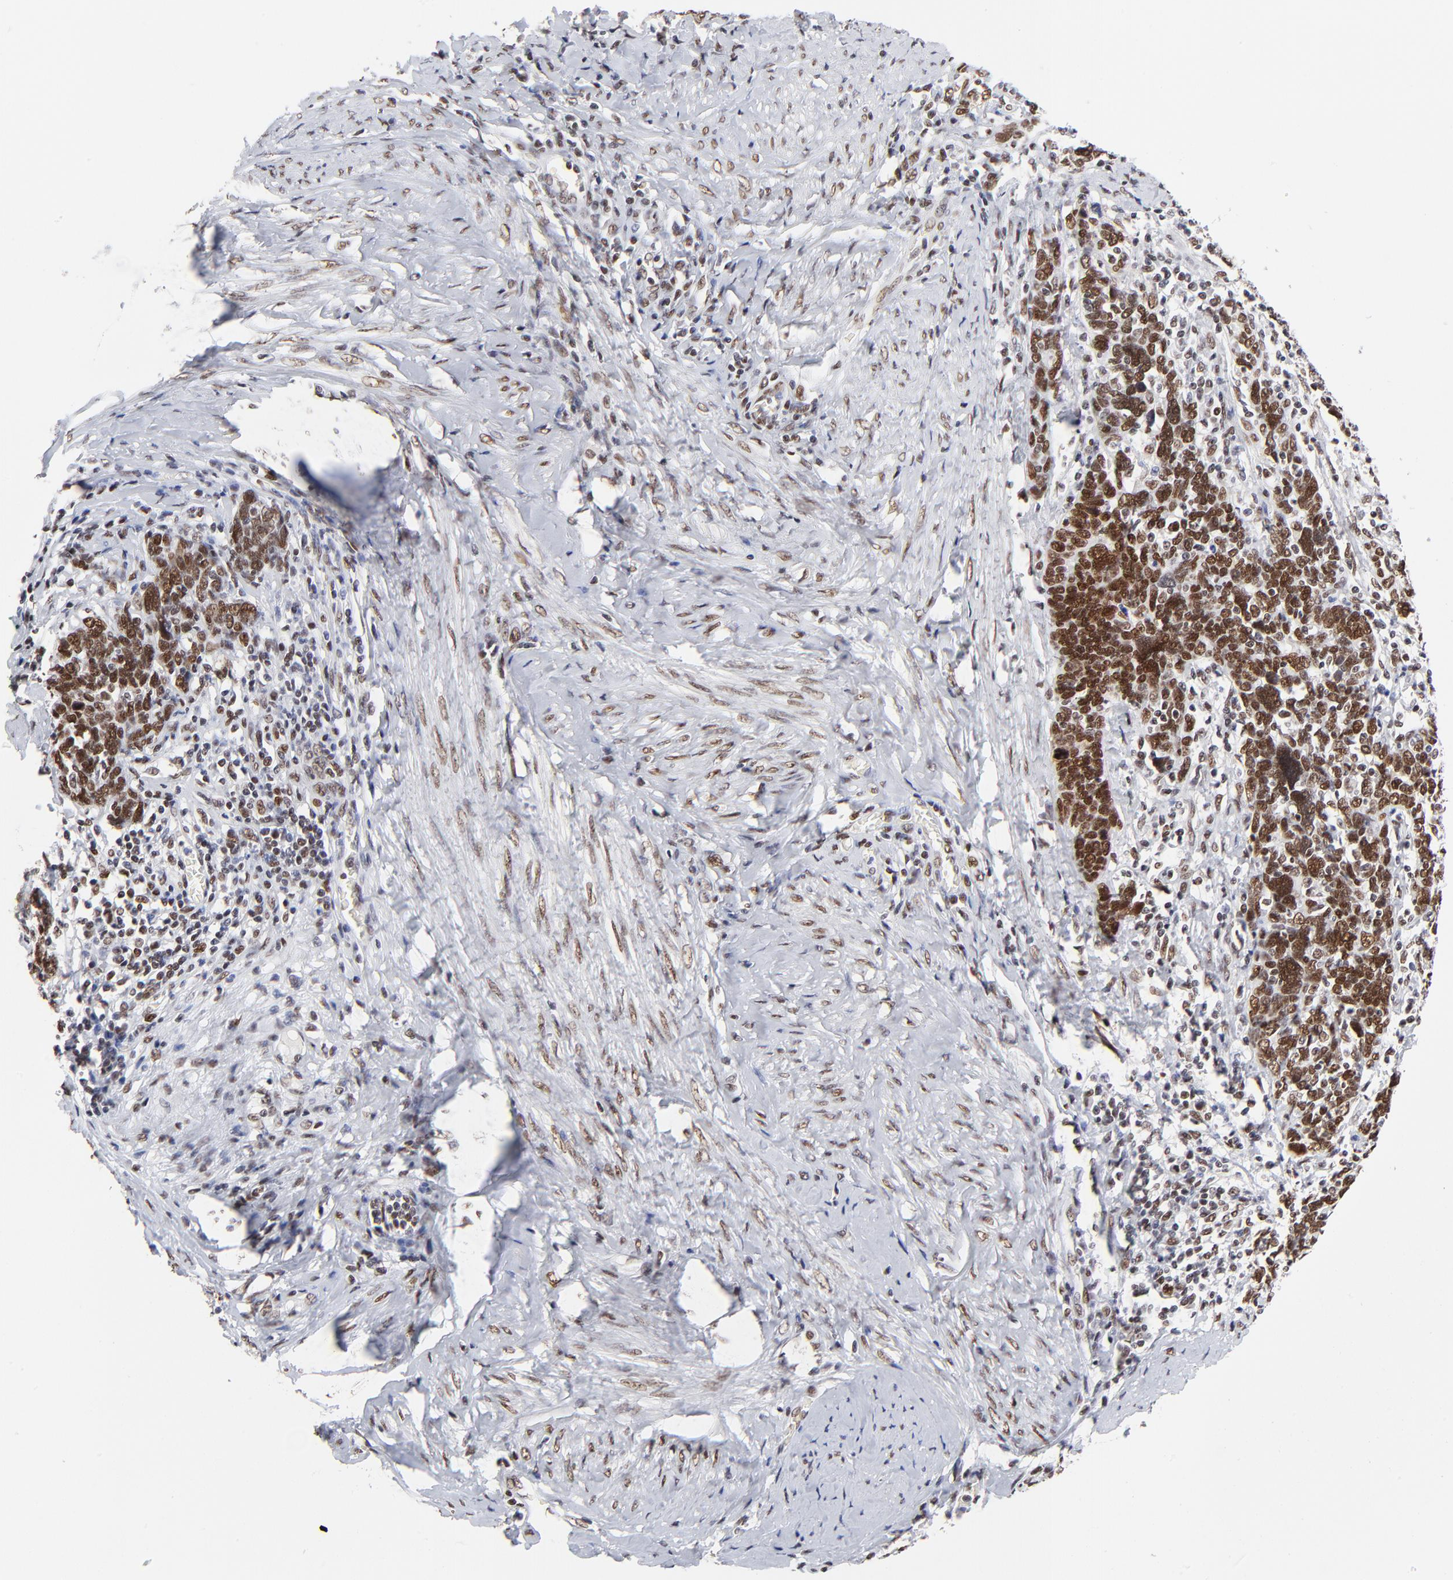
{"staining": {"intensity": "strong", "quantity": ">75%", "location": "nuclear"}, "tissue": "cervical cancer", "cell_type": "Tumor cells", "image_type": "cancer", "snomed": [{"axis": "morphology", "description": "Squamous cell carcinoma, NOS"}, {"axis": "topography", "description": "Cervix"}], "caption": "Tumor cells reveal high levels of strong nuclear positivity in approximately >75% of cells in human cervical cancer (squamous cell carcinoma). Ihc stains the protein of interest in brown and the nuclei are stained blue.", "gene": "ZMYM3", "patient": {"sex": "female", "age": 41}}